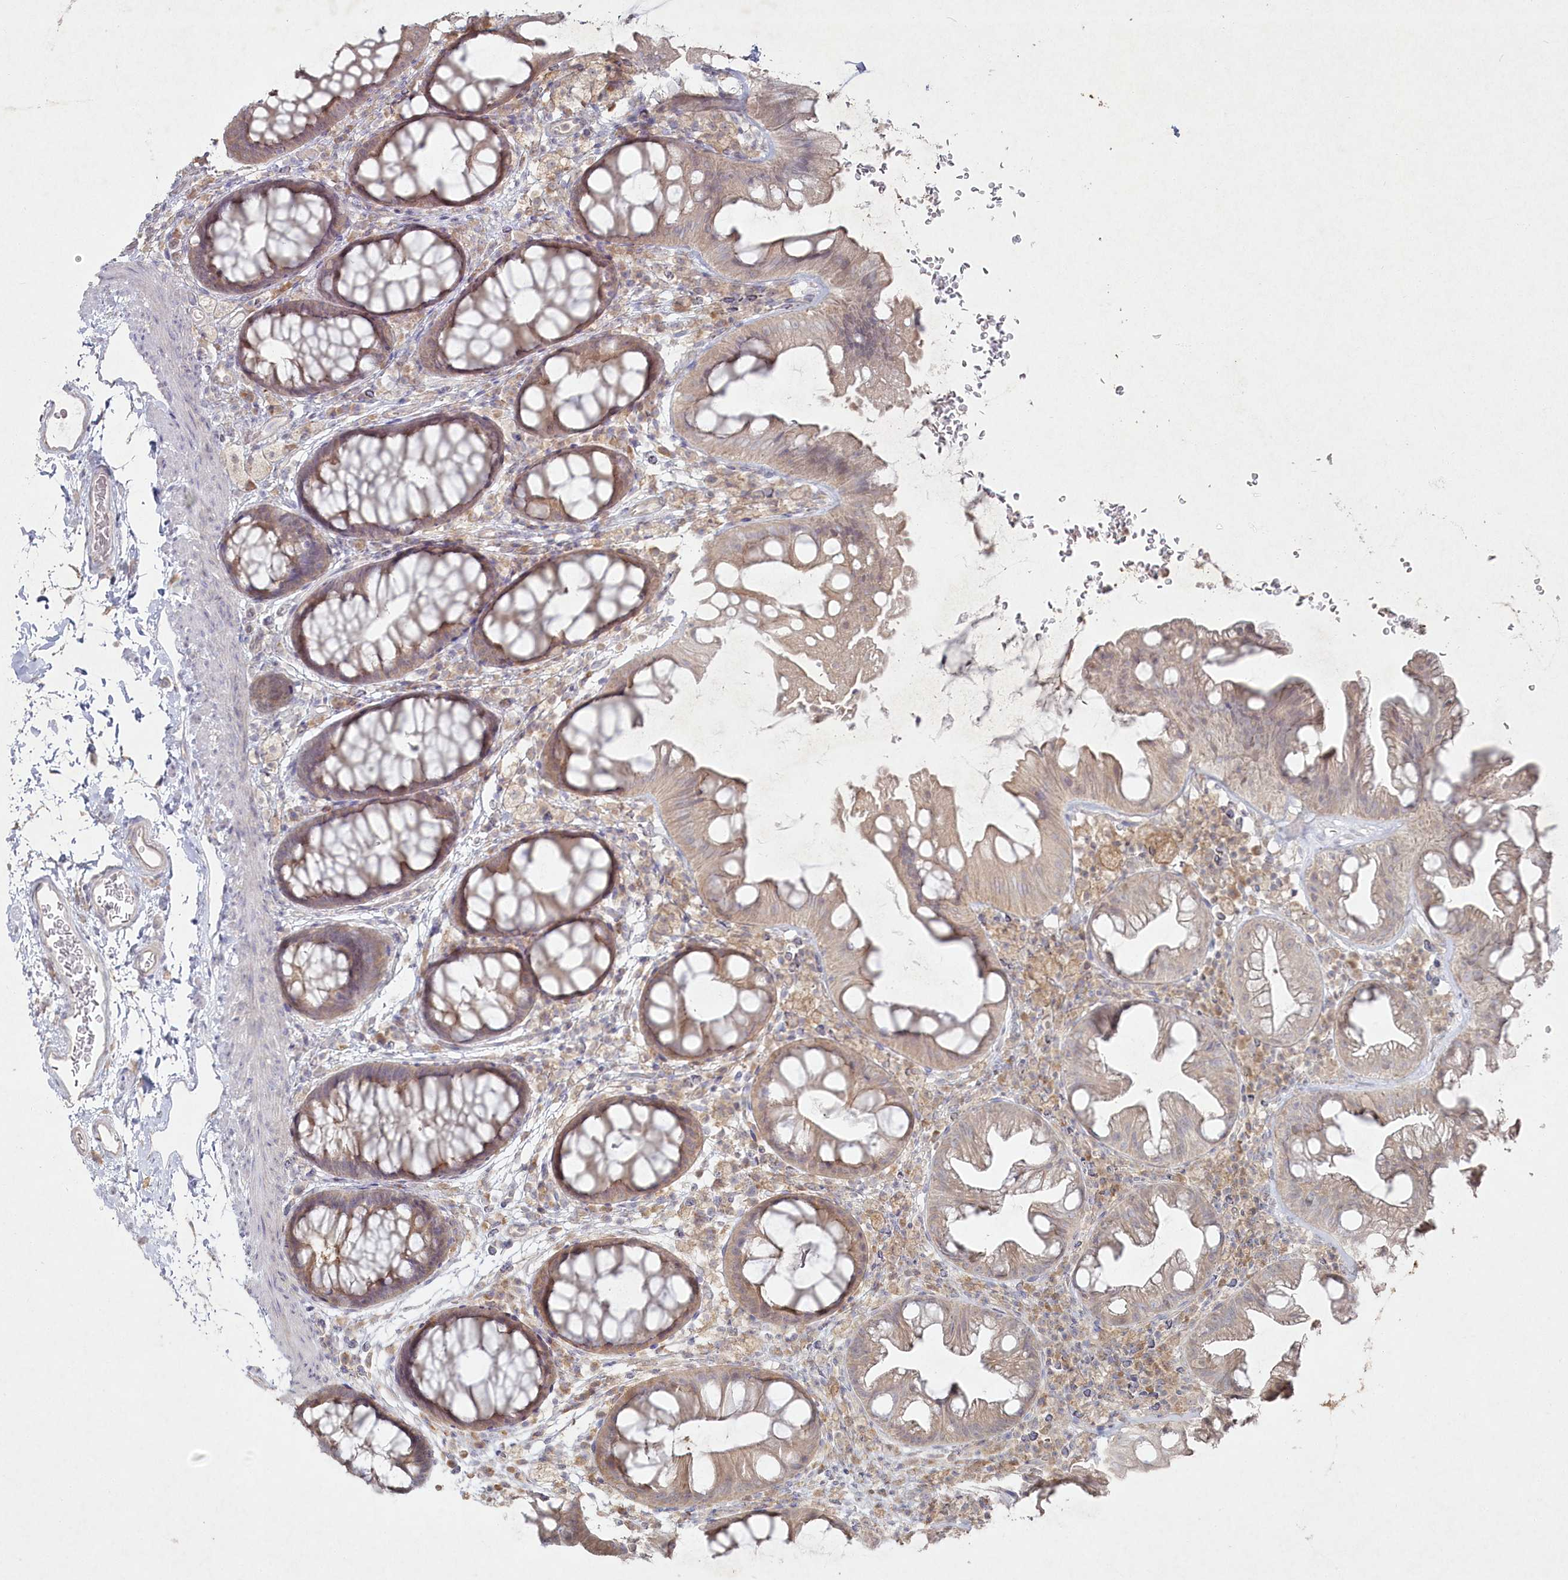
{"staining": {"intensity": "weak", "quantity": "25%-75%", "location": "cytoplasmic/membranous"}, "tissue": "colon", "cell_type": "Endothelial cells", "image_type": "normal", "snomed": [{"axis": "morphology", "description": "Normal tissue, NOS"}, {"axis": "topography", "description": "Colon"}], "caption": "This histopathology image demonstrates IHC staining of normal colon, with low weak cytoplasmic/membranous positivity in approximately 25%-75% of endothelial cells.", "gene": "TGFBRAP1", "patient": {"sex": "female", "age": 62}}